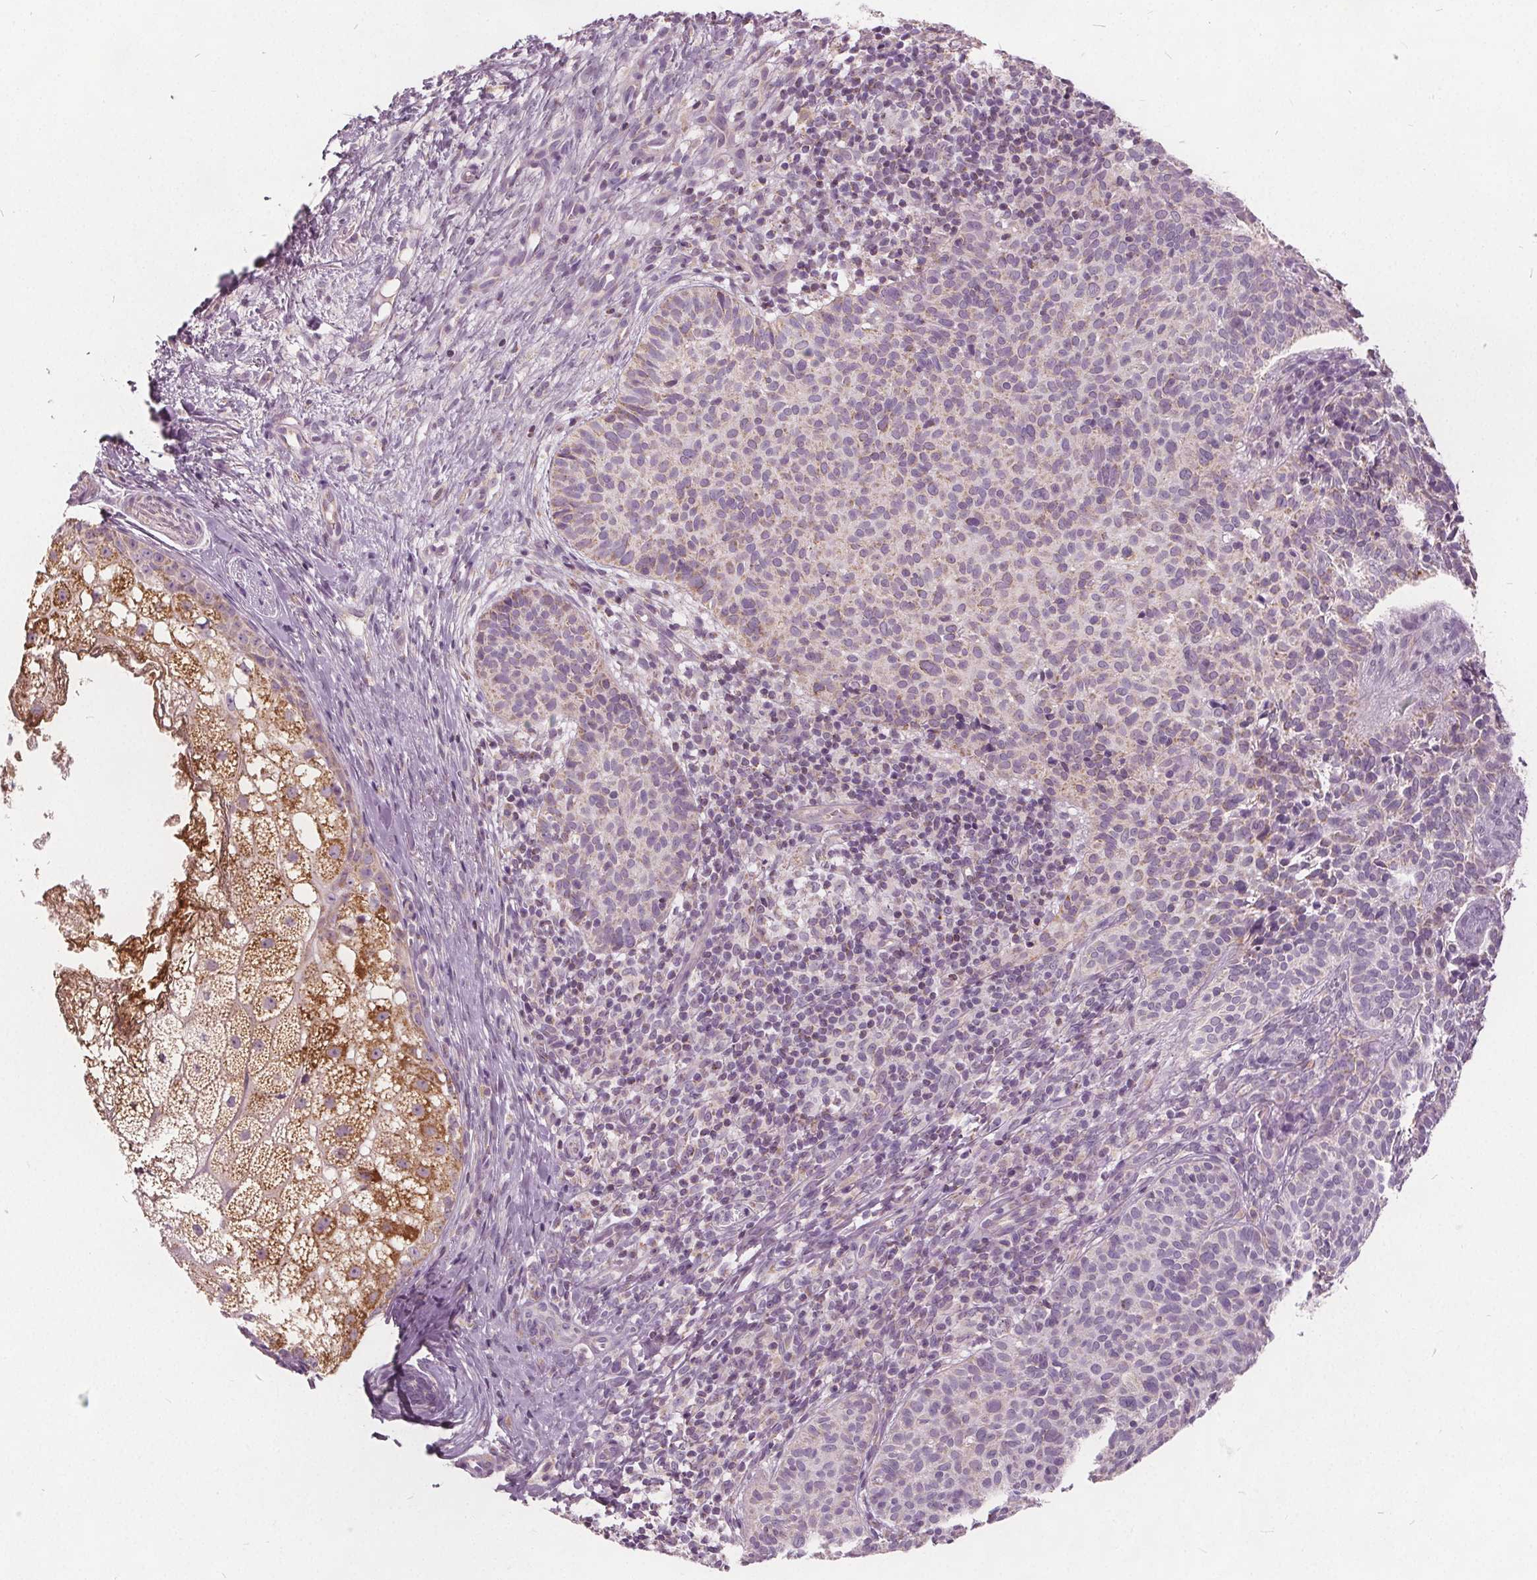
{"staining": {"intensity": "weak", "quantity": "<25%", "location": "cytoplasmic/membranous"}, "tissue": "skin cancer", "cell_type": "Tumor cells", "image_type": "cancer", "snomed": [{"axis": "morphology", "description": "Basal cell carcinoma"}, {"axis": "topography", "description": "Skin"}], "caption": "This micrograph is of skin cancer (basal cell carcinoma) stained with immunohistochemistry (IHC) to label a protein in brown with the nuclei are counter-stained blue. There is no expression in tumor cells.", "gene": "ECI2", "patient": {"sex": "male", "age": 57}}